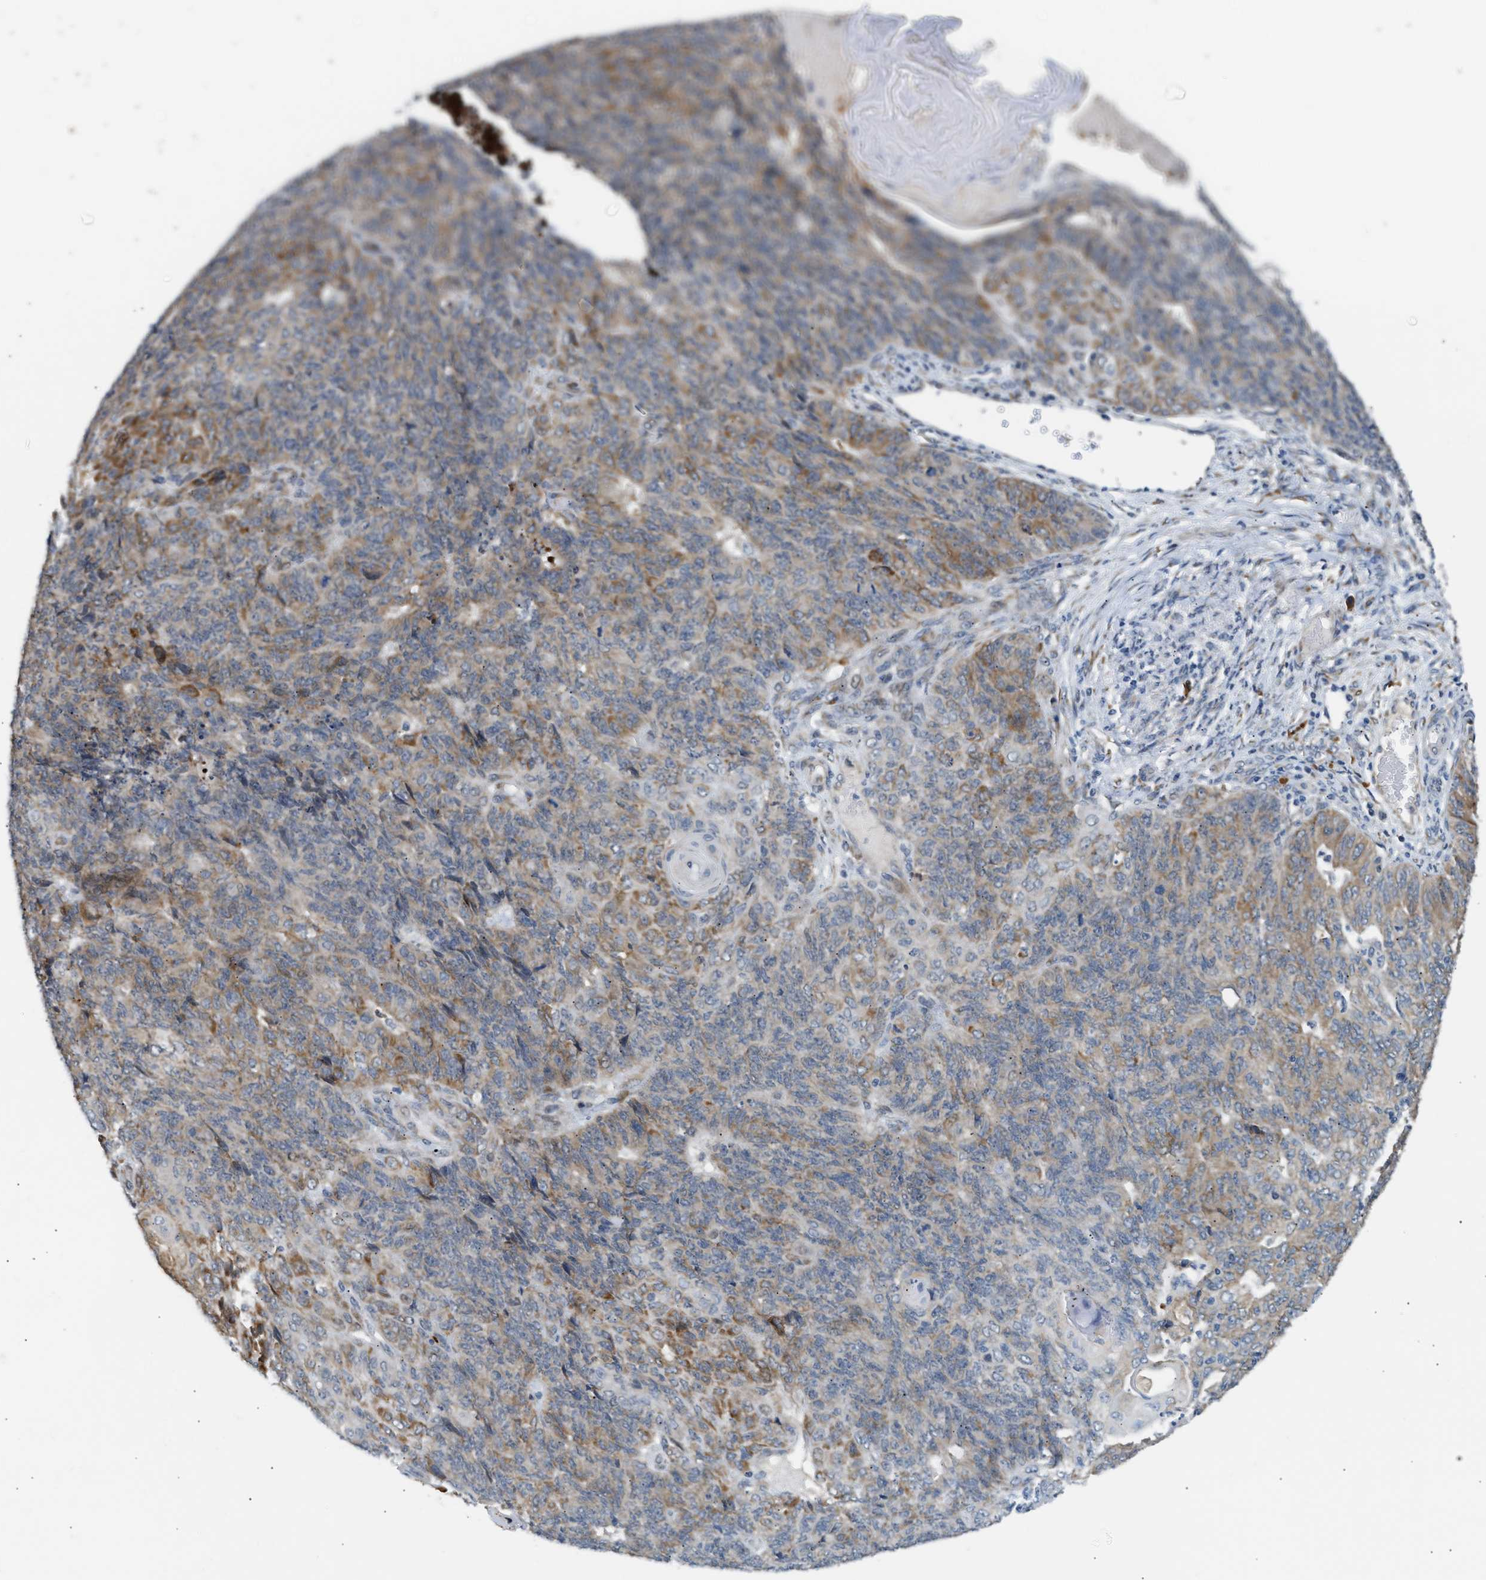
{"staining": {"intensity": "moderate", "quantity": ">75%", "location": "cytoplasmic/membranous"}, "tissue": "endometrial cancer", "cell_type": "Tumor cells", "image_type": "cancer", "snomed": [{"axis": "morphology", "description": "Adenocarcinoma, NOS"}, {"axis": "topography", "description": "Endometrium"}], "caption": "Immunohistochemistry (IHC) histopathology image of human endometrial cancer stained for a protein (brown), which displays medium levels of moderate cytoplasmic/membranous positivity in approximately >75% of tumor cells.", "gene": "KCNC2", "patient": {"sex": "female", "age": 32}}